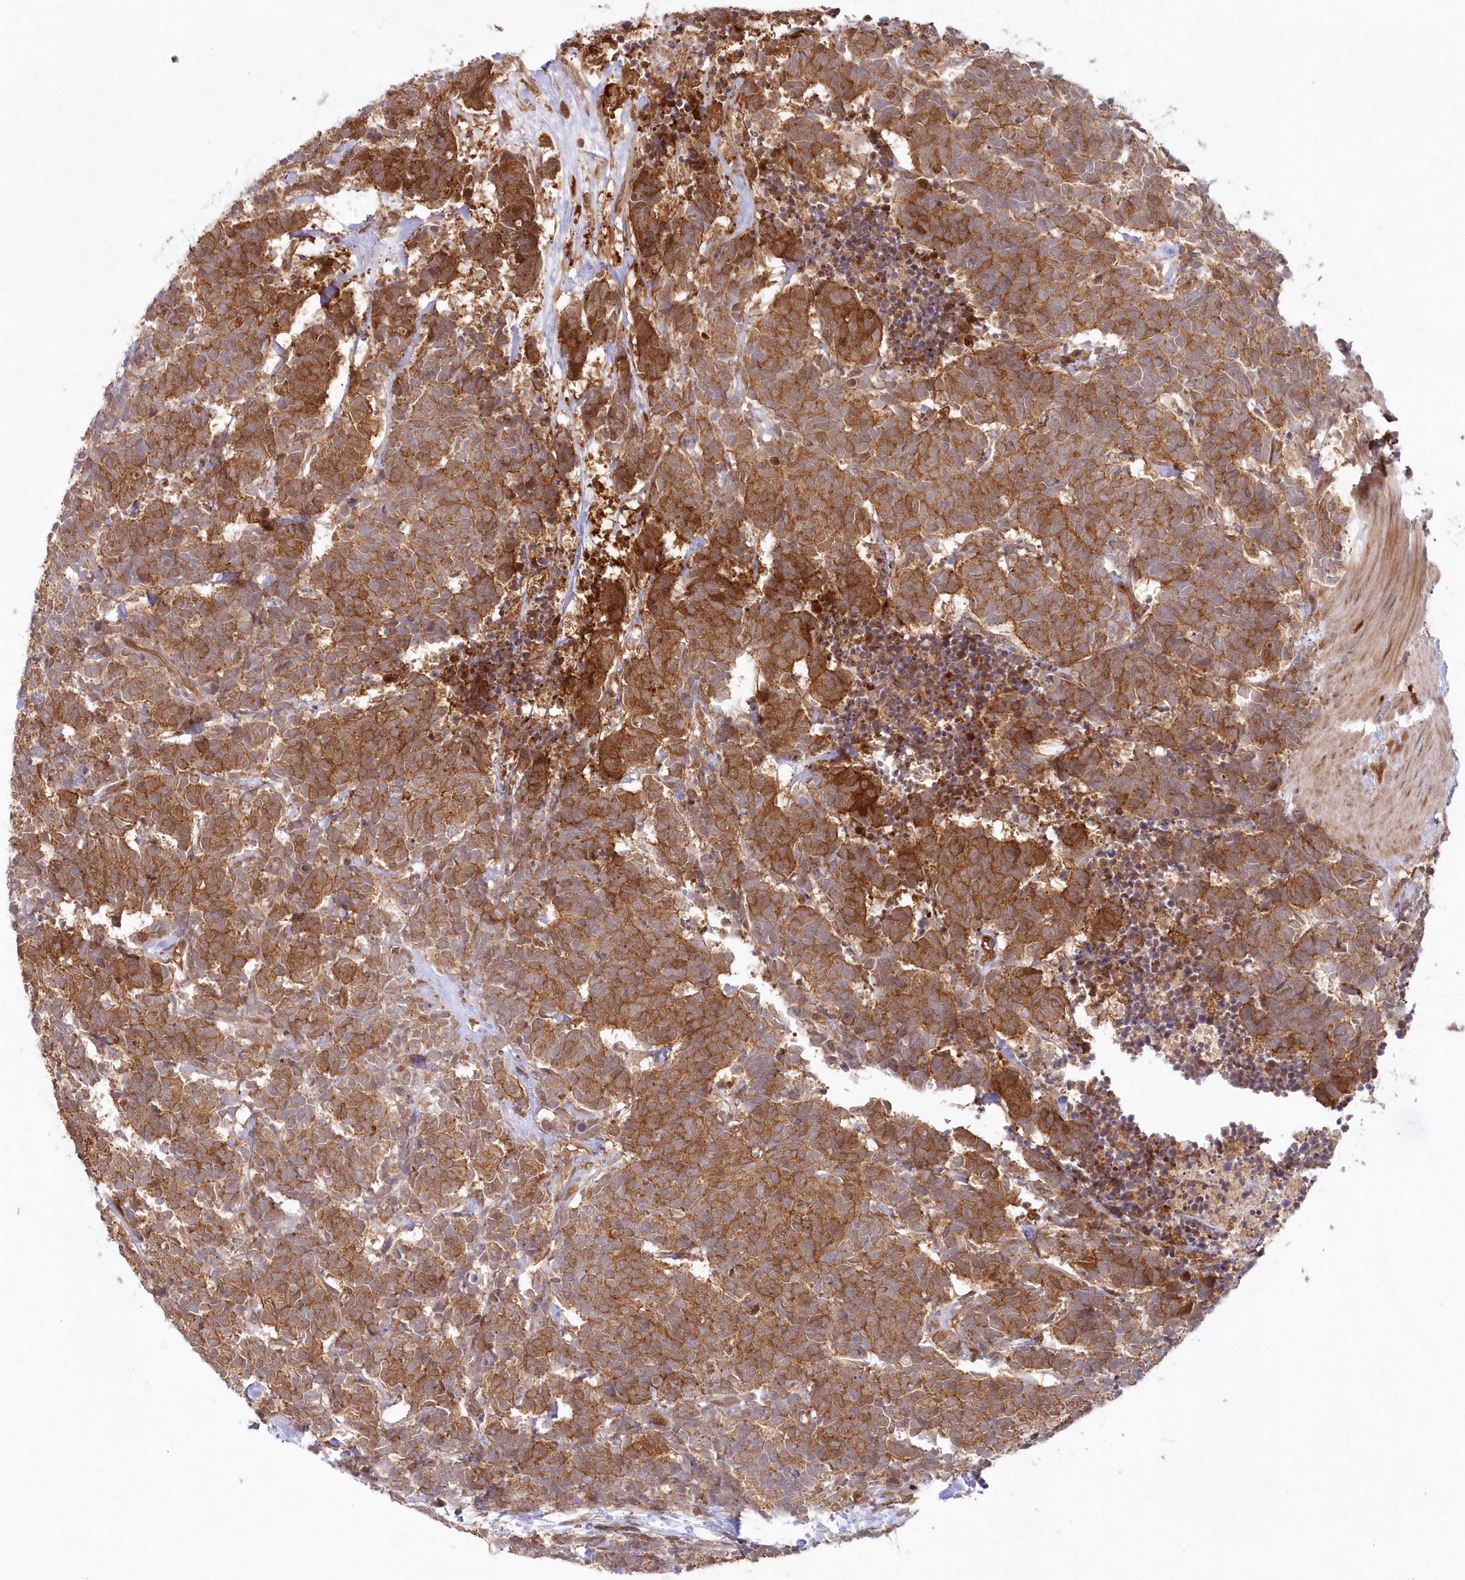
{"staining": {"intensity": "moderate", "quantity": ">75%", "location": "cytoplasmic/membranous"}, "tissue": "carcinoid", "cell_type": "Tumor cells", "image_type": "cancer", "snomed": [{"axis": "morphology", "description": "Carcinoma, NOS"}, {"axis": "morphology", "description": "Carcinoid, malignant, NOS"}, {"axis": "topography", "description": "Urinary bladder"}], "caption": "Protein staining by immunohistochemistry (IHC) demonstrates moderate cytoplasmic/membranous expression in about >75% of tumor cells in carcinoma. The staining is performed using DAB (3,3'-diaminobenzidine) brown chromogen to label protein expression. The nuclei are counter-stained blue using hematoxylin.", "gene": "GBE1", "patient": {"sex": "male", "age": 57}}